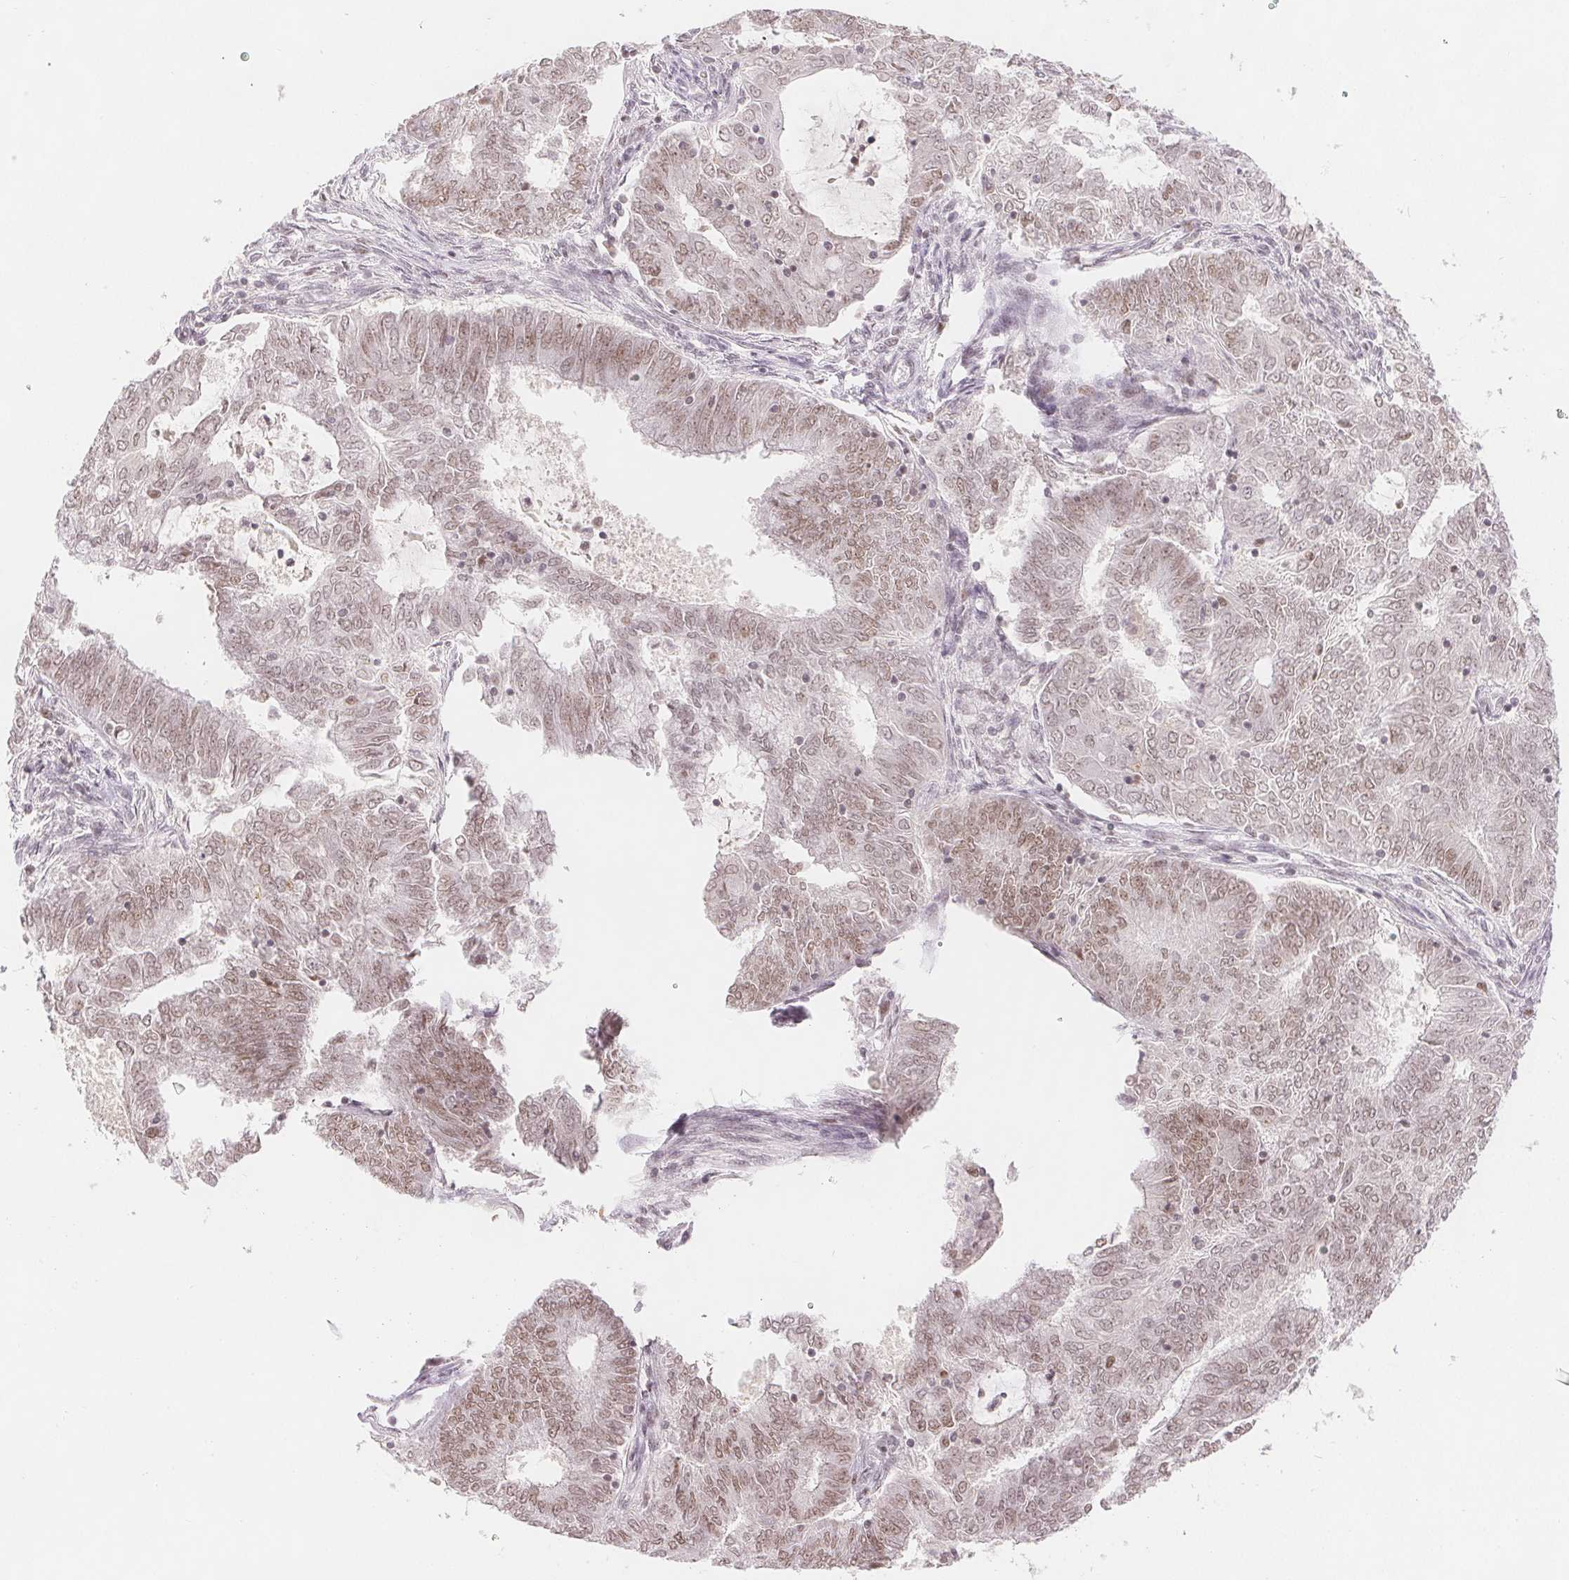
{"staining": {"intensity": "weak", "quantity": ">75%", "location": "nuclear"}, "tissue": "endometrial cancer", "cell_type": "Tumor cells", "image_type": "cancer", "snomed": [{"axis": "morphology", "description": "Adenocarcinoma, NOS"}, {"axis": "topography", "description": "Endometrium"}], "caption": "IHC histopathology image of neoplastic tissue: endometrial adenocarcinoma stained using immunohistochemistry reveals low levels of weak protein expression localized specifically in the nuclear of tumor cells, appearing as a nuclear brown color.", "gene": "DEK", "patient": {"sex": "female", "age": 62}}